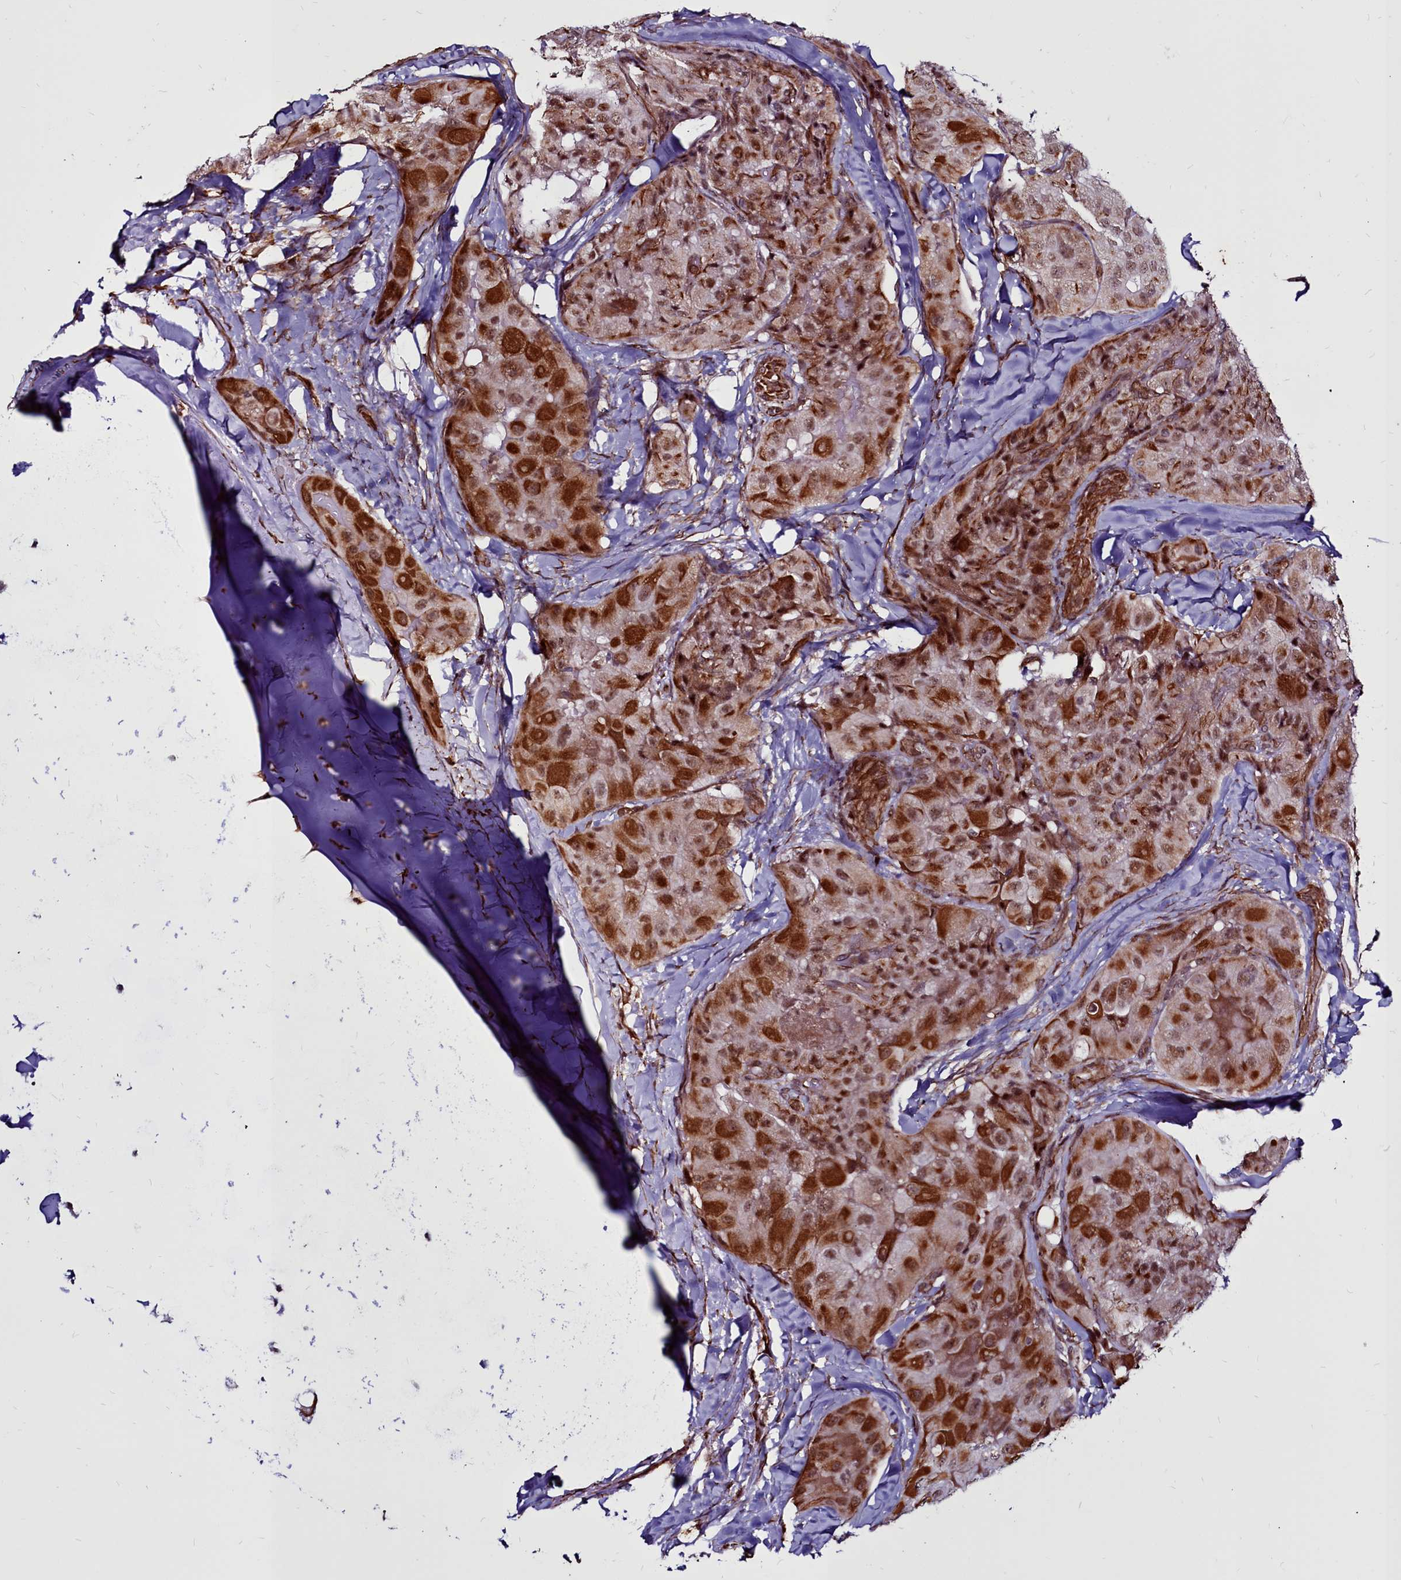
{"staining": {"intensity": "strong", "quantity": ">75%", "location": "cytoplasmic/membranous,nuclear"}, "tissue": "thyroid cancer", "cell_type": "Tumor cells", "image_type": "cancer", "snomed": [{"axis": "morphology", "description": "Normal tissue, NOS"}, {"axis": "morphology", "description": "Papillary adenocarcinoma, NOS"}, {"axis": "topography", "description": "Thyroid gland"}], "caption": "A brown stain labels strong cytoplasmic/membranous and nuclear expression of a protein in thyroid papillary adenocarcinoma tumor cells.", "gene": "CLK3", "patient": {"sex": "female", "age": 59}}